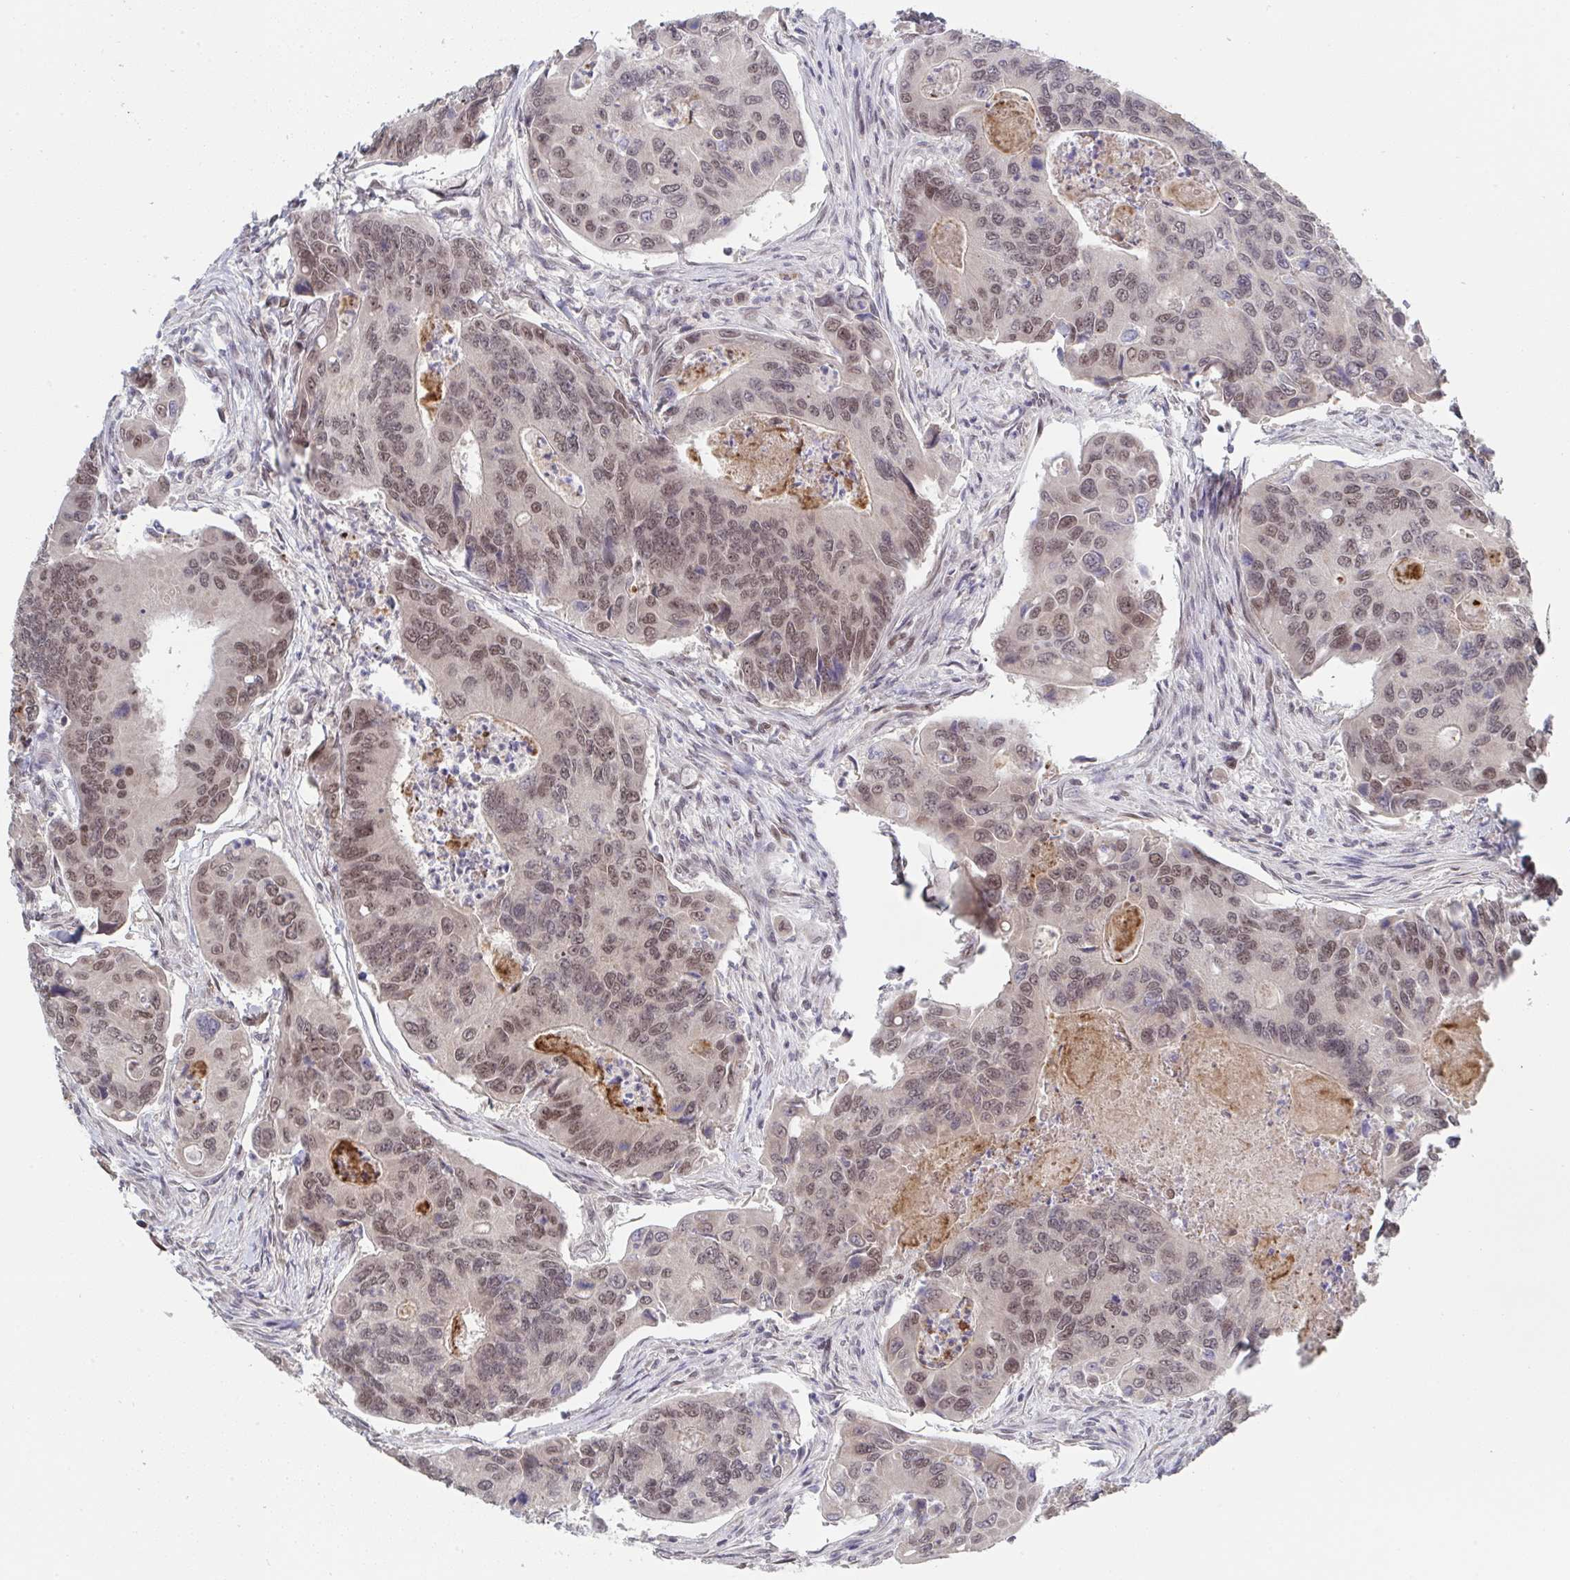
{"staining": {"intensity": "moderate", "quantity": ">75%", "location": "nuclear"}, "tissue": "colorectal cancer", "cell_type": "Tumor cells", "image_type": "cancer", "snomed": [{"axis": "morphology", "description": "Adenocarcinoma, NOS"}, {"axis": "topography", "description": "Colon"}], "caption": "This histopathology image reveals immunohistochemistry staining of colorectal adenocarcinoma, with medium moderate nuclear expression in about >75% of tumor cells.", "gene": "JMJD1C", "patient": {"sex": "female", "age": 67}}